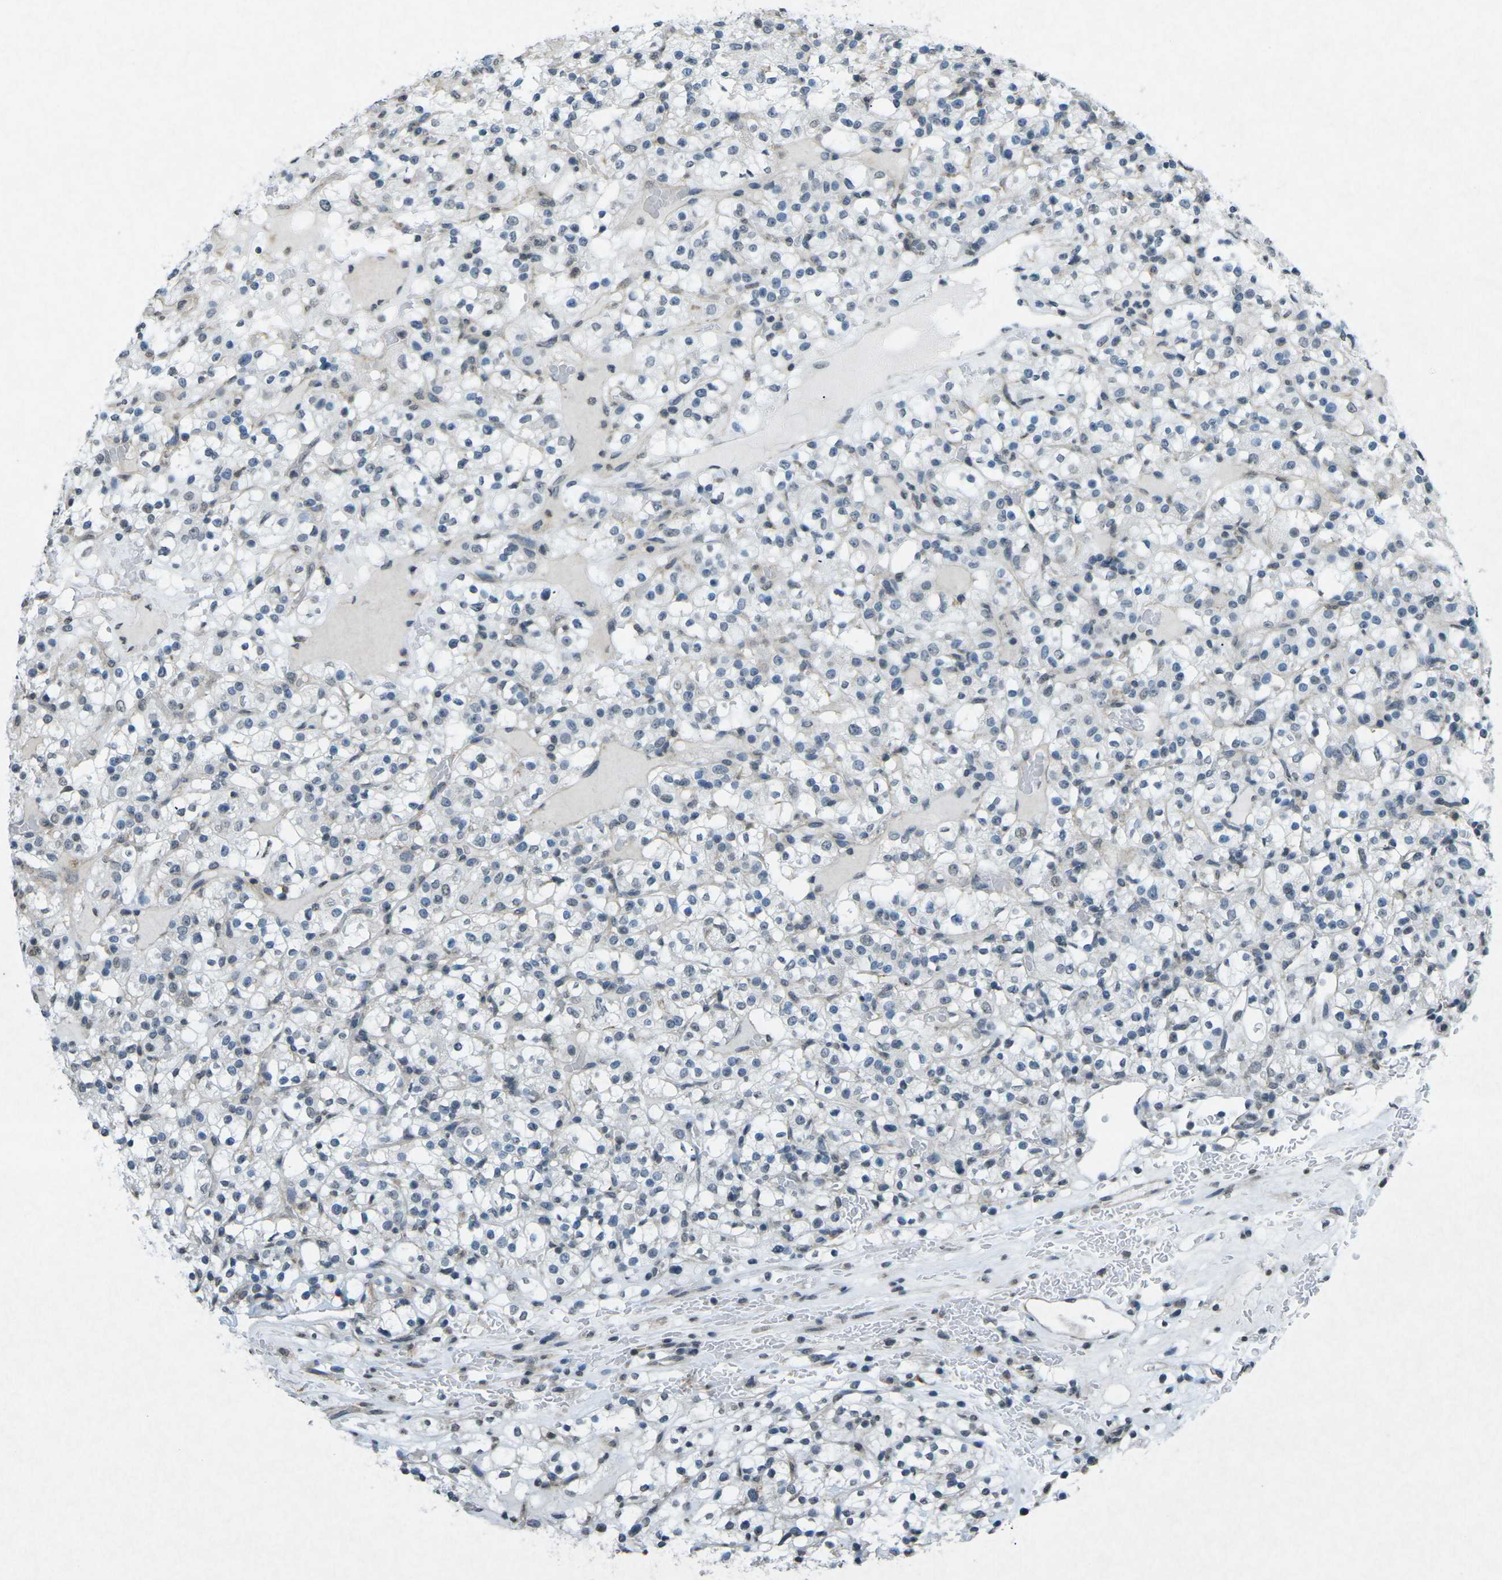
{"staining": {"intensity": "negative", "quantity": "none", "location": "none"}, "tissue": "renal cancer", "cell_type": "Tumor cells", "image_type": "cancer", "snomed": [{"axis": "morphology", "description": "Normal tissue, NOS"}, {"axis": "morphology", "description": "Adenocarcinoma, NOS"}, {"axis": "topography", "description": "Kidney"}], "caption": "DAB (3,3'-diaminobenzidine) immunohistochemical staining of renal cancer (adenocarcinoma) displays no significant staining in tumor cells. (DAB immunohistochemistry (IHC), high magnification).", "gene": "TFR2", "patient": {"sex": "female", "age": 72}}